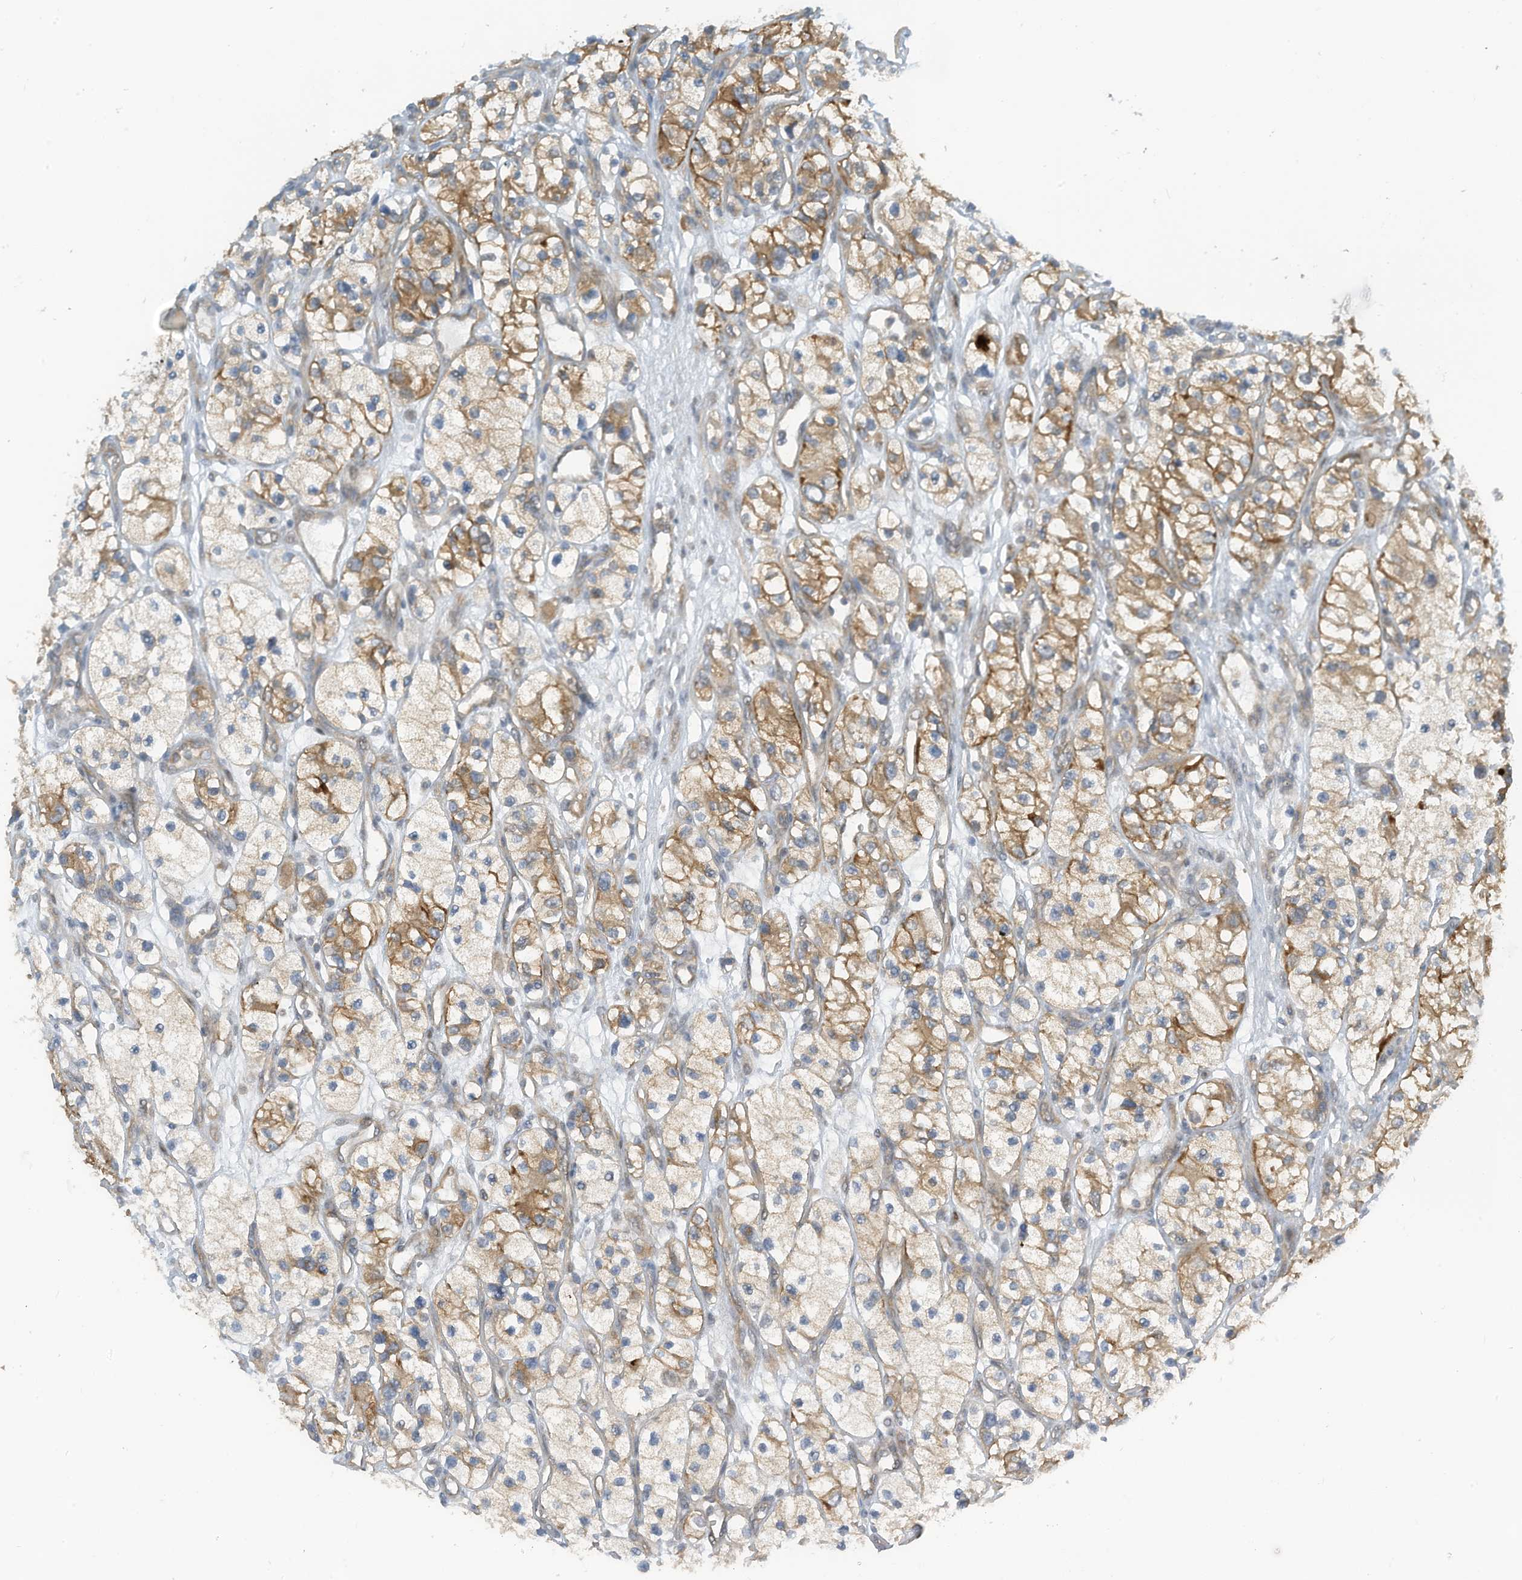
{"staining": {"intensity": "moderate", "quantity": "25%-75%", "location": "cytoplasmic/membranous"}, "tissue": "renal cancer", "cell_type": "Tumor cells", "image_type": "cancer", "snomed": [{"axis": "morphology", "description": "Adenocarcinoma, NOS"}, {"axis": "topography", "description": "Kidney"}], "caption": "A brown stain highlights moderate cytoplasmic/membranous staining of a protein in human renal cancer tumor cells.", "gene": "FSD1L", "patient": {"sex": "female", "age": 57}}